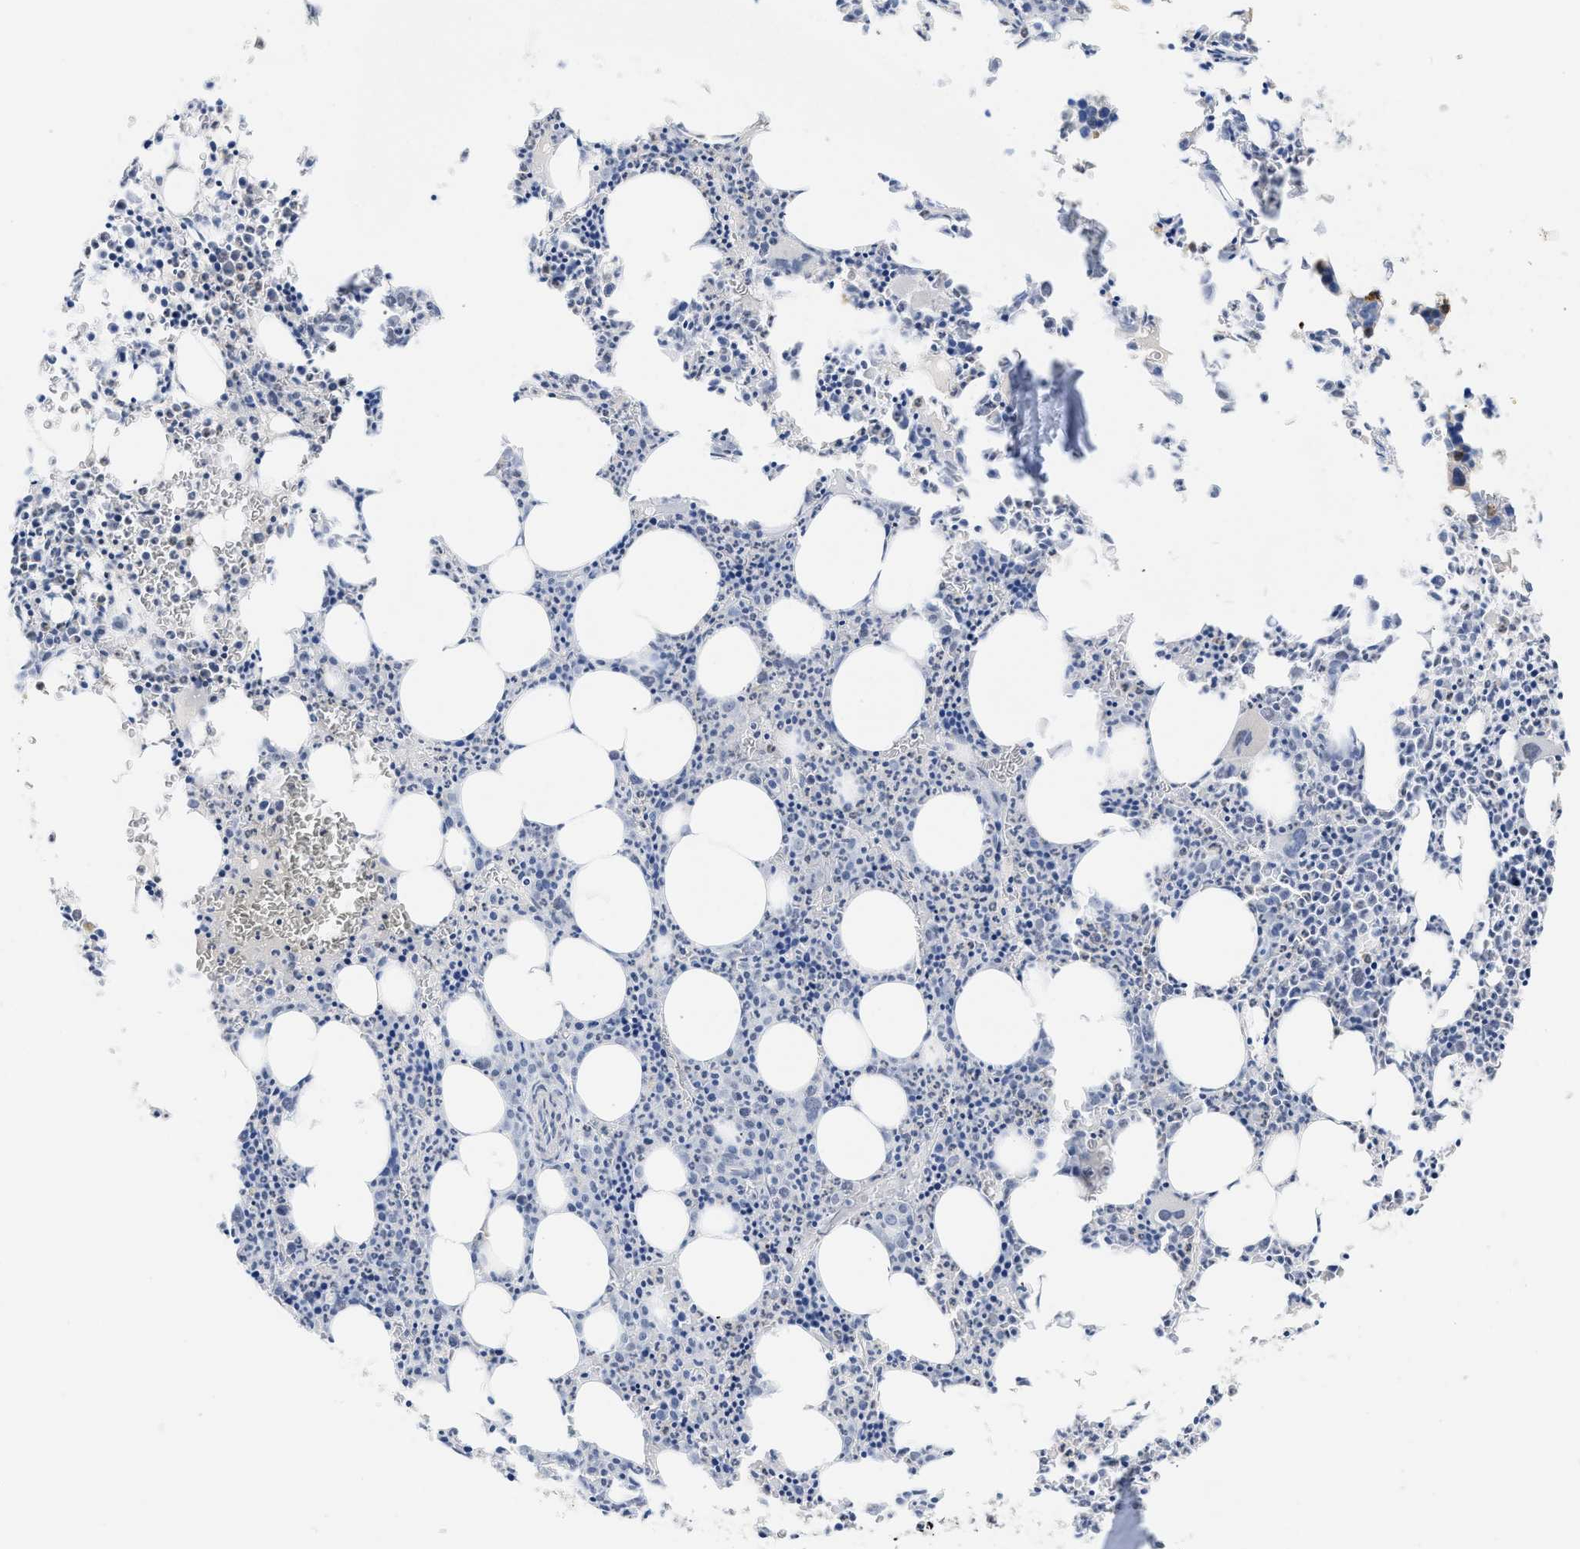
{"staining": {"intensity": "moderate", "quantity": "<25%", "location": "cytoplasmic/membranous"}, "tissue": "bone marrow", "cell_type": "Hematopoietic cells", "image_type": "normal", "snomed": [{"axis": "morphology", "description": "Normal tissue, NOS"}, {"axis": "morphology", "description": "Inflammation, NOS"}, {"axis": "topography", "description": "Bone marrow"}], "caption": "A high-resolution histopathology image shows immunohistochemistry staining of normal bone marrow, which demonstrates moderate cytoplasmic/membranous staining in about <25% of hematopoietic cells.", "gene": "BOLL", "patient": {"sex": "female", "age": 40}}